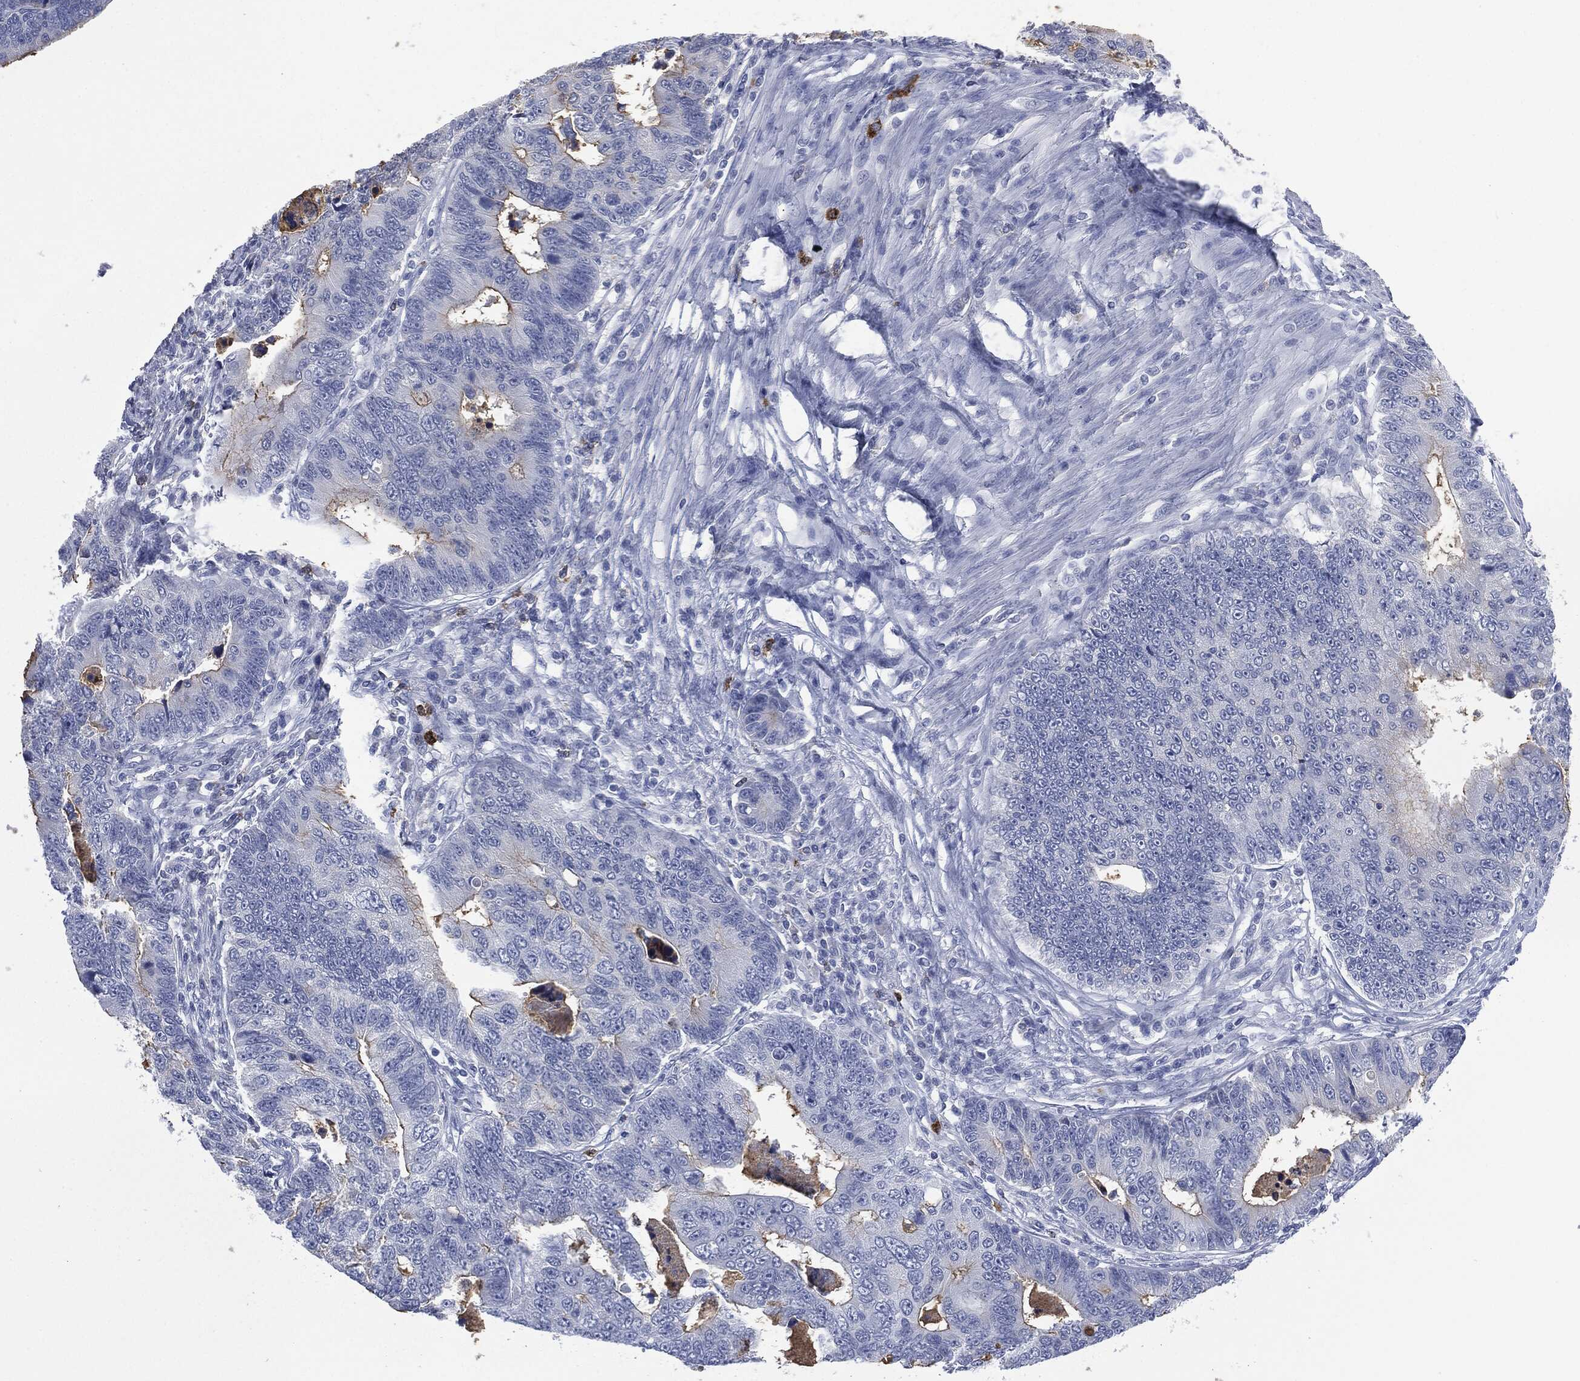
{"staining": {"intensity": "moderate", "quantity": "<25%", "location": "cytoplasmic/membranous"}, "tissue": "colorectal cancer", "cell_type": "Tumor cells", "image_type": "cancer", "snomed": [{"axis": "morphology", "description": "Adenocarcinoma, NOS"}, {"axis": "topography", "description": "Colon"}], "caption": "There is low levels of moderate cytoplasmic/membranous expression in tumor cells of colorectal cancer (adenocarcinoma), as demonstrated by immunohistochemical staining (brown color).", "gene": "CEACAM8", "patient": {"sex": "female", "age": 72}}